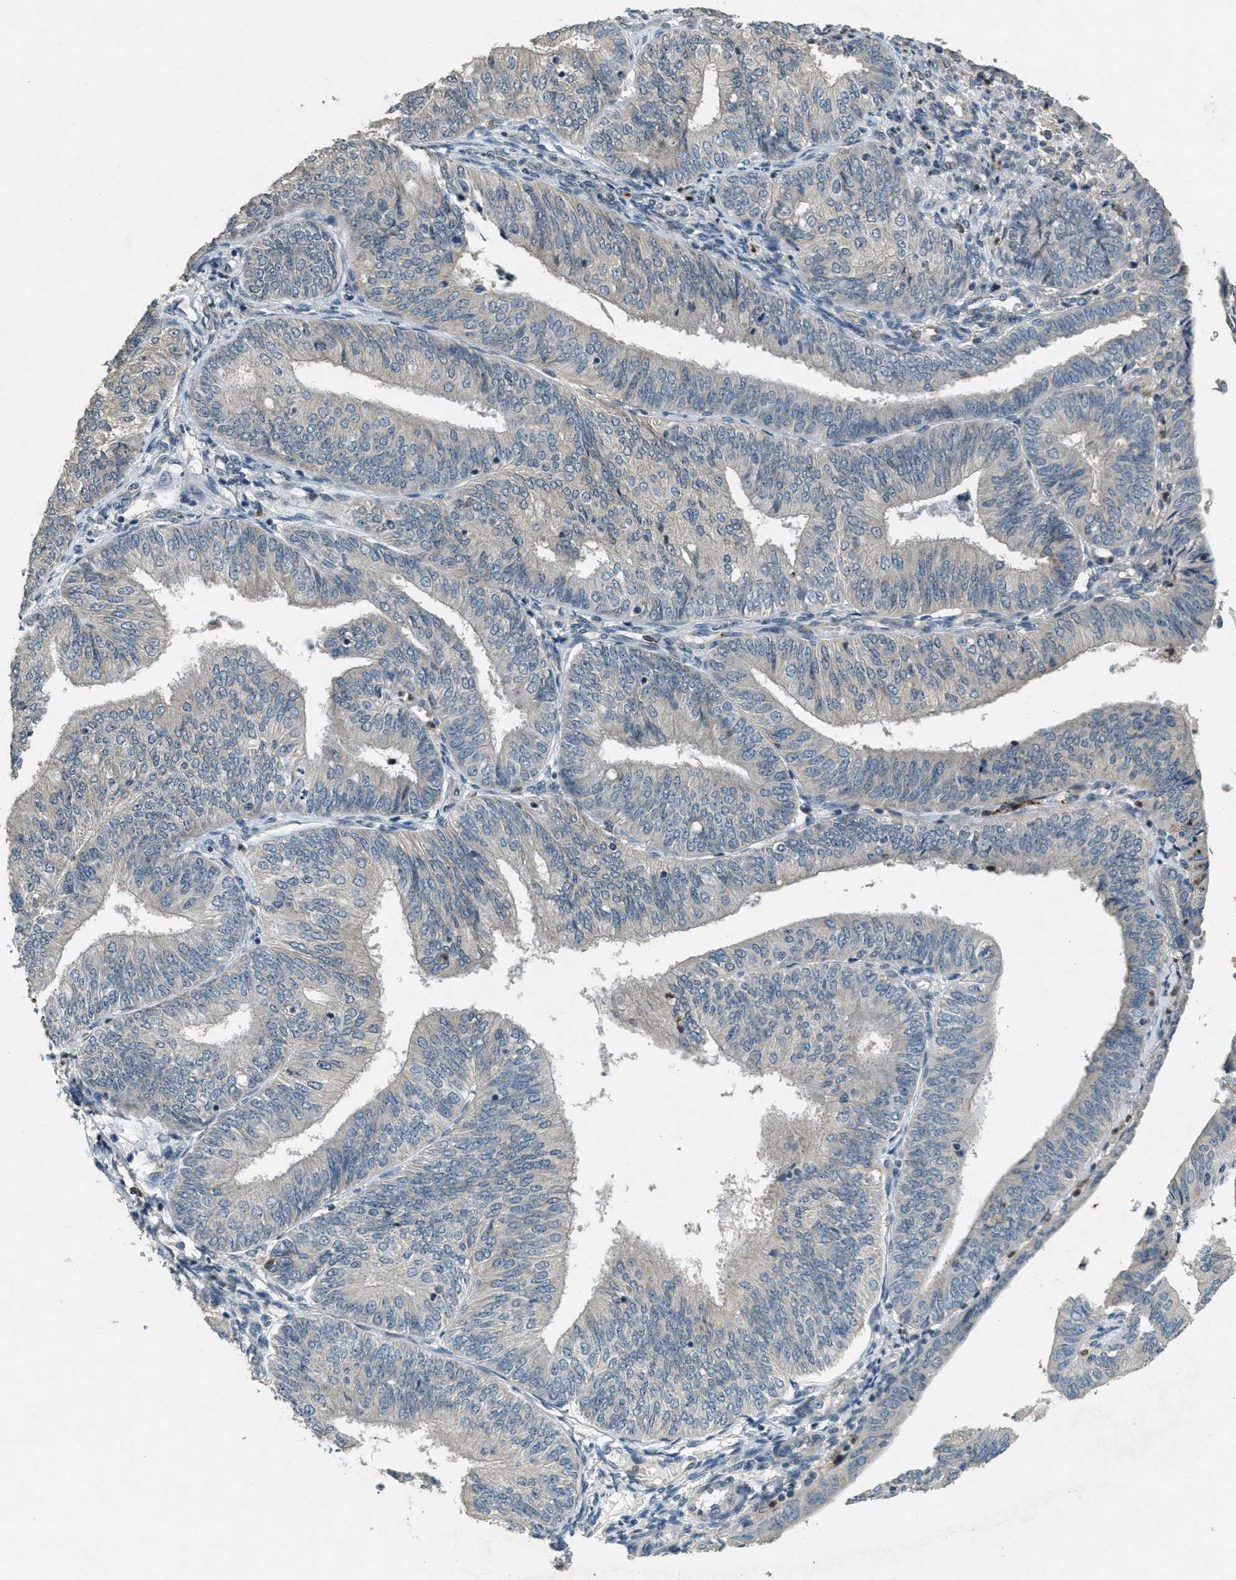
{"staining": {"intensity": "weak", "quantity": "<25%", "location": "cytoplasmic/membranous"}, "tissue": "endometrial cancer", "cell_type": "Tumor cells", "image_type": "cancer", "snomed": [{"axis": "morphology", "description": "Adenocarcinoma, NOS"}, {"axis": "topography", "description": "Endometrium"}], "caption": "Human adenocarcinoma (endometrial) stained for a protein using immunohistochemistry (IHC) exhibits no expression in tumor cells.", "gene": "RAB3D", "patient": {"sex": "female", "age": 58}}